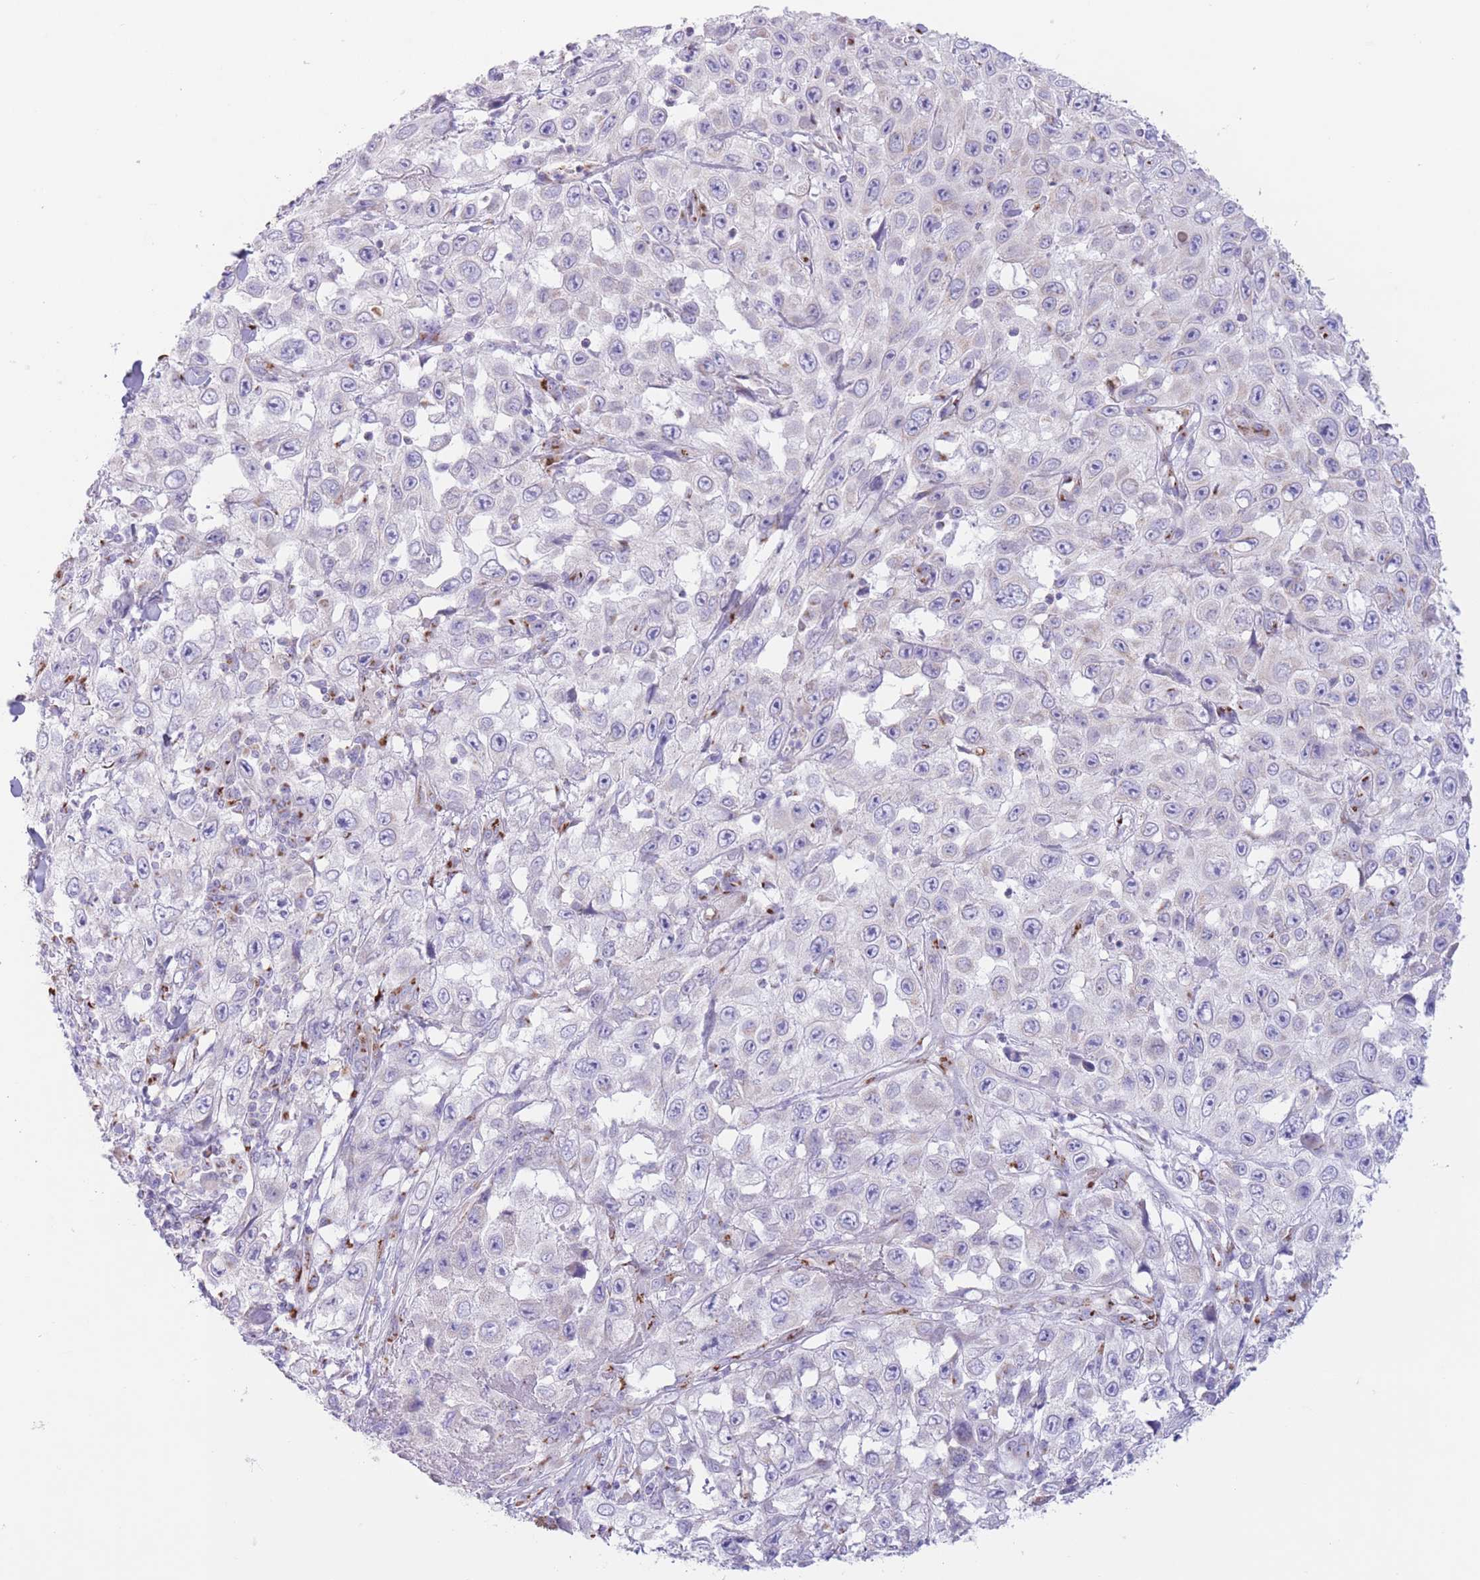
{"staining": {"intensity": "negative", "quantity": "none", "location": "none"}, "tissue": "skin cancer", "cell_type": "Tumor cells", "image_type": "cancer", "snomed": [{"axis": "morphology", "description": "Squamous cell carcinoma, NOS"}, {"axis": "topography", "description": "Skin"}], "caption": "Immunohistochemistry of squamous cell carcinoma (skin) displays no expression in tumor cells.", "gene": "MPND", "patient": {"sex": "male", "age": 82}}